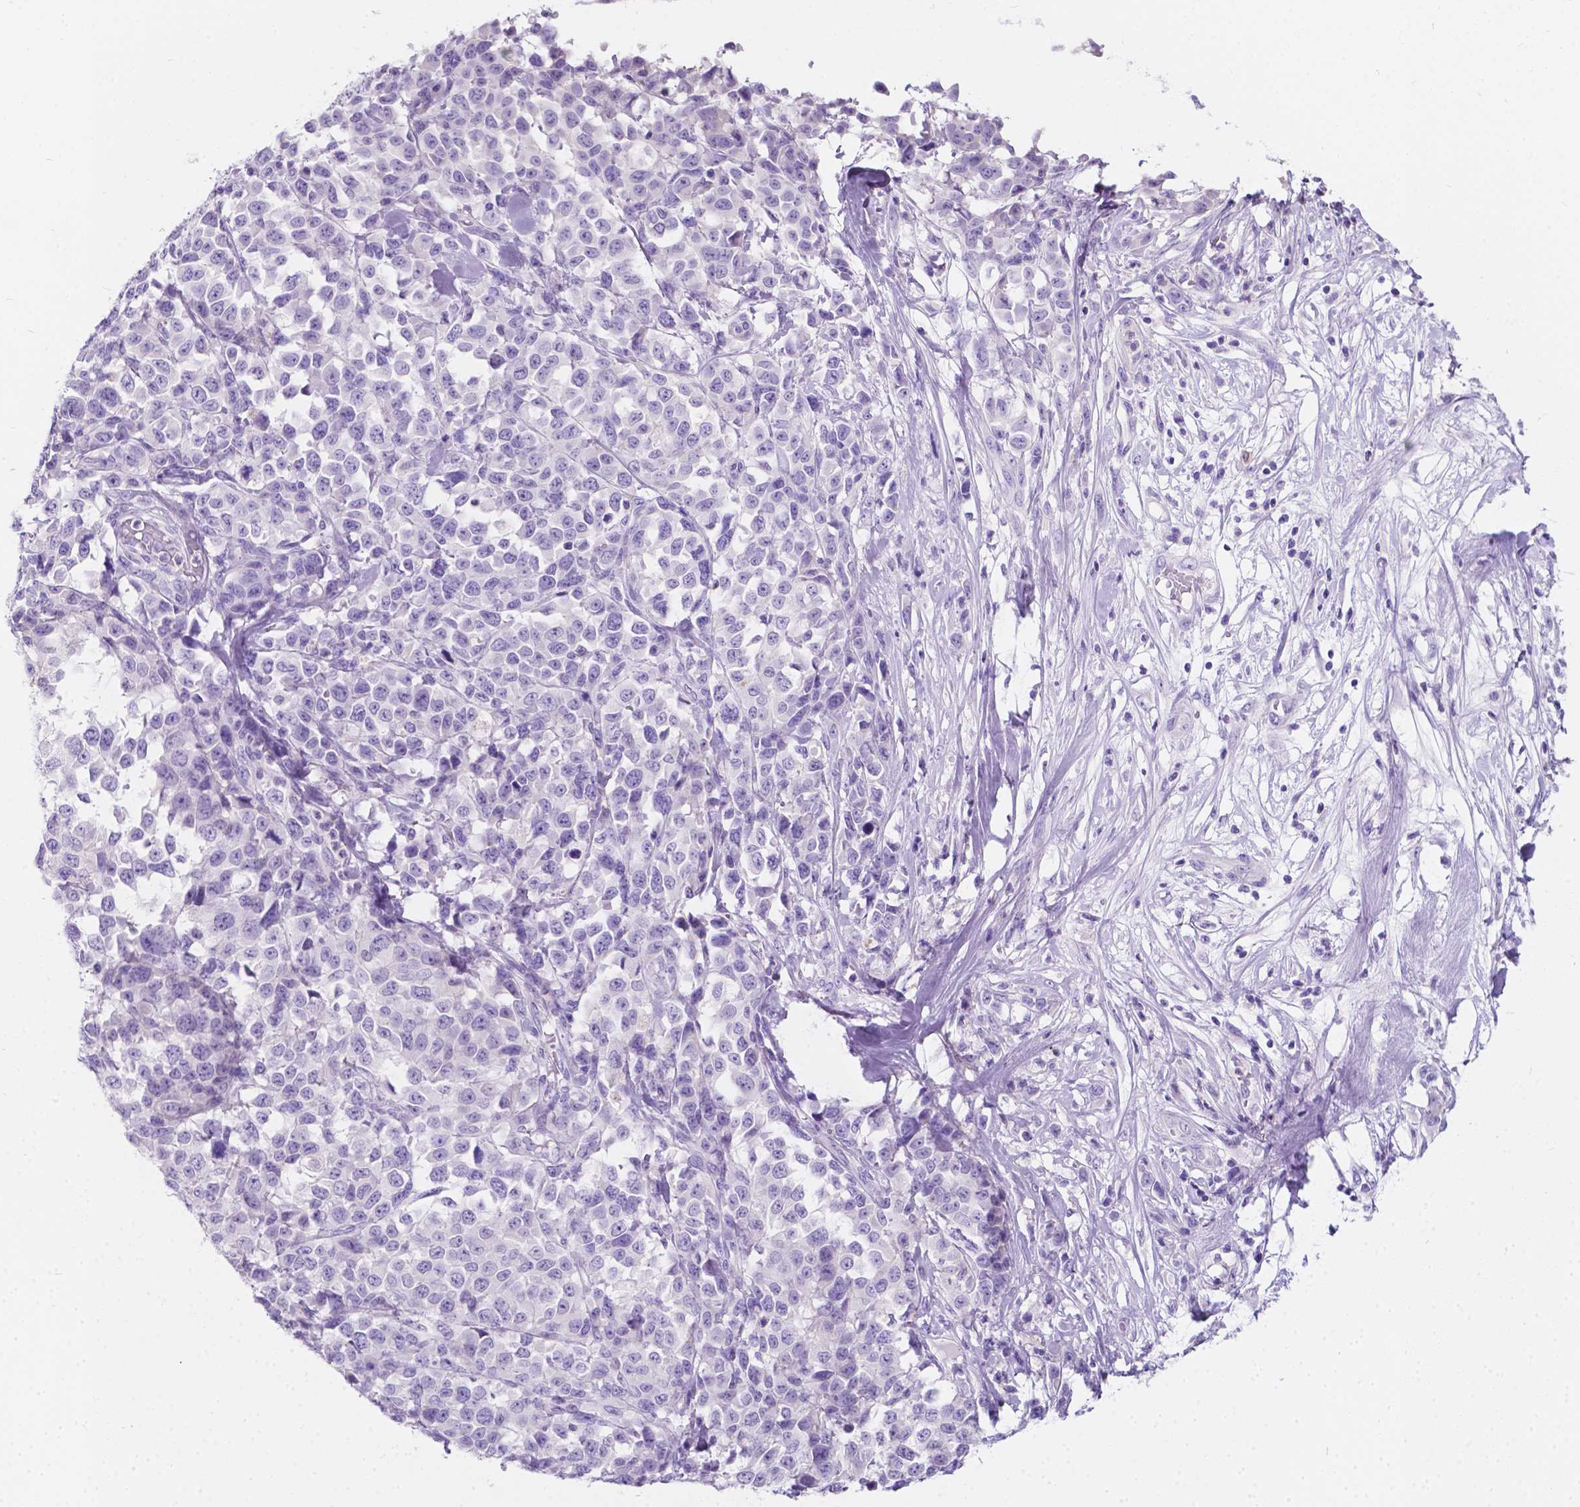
{"staining": {"intensity": "negative", "quantity": "none", "location": "none"}, "tissue": "melanoma", "cell_type": "Tumor cells", "image_type": "cancer", "snomed": [{"axis": "morphology", "description": "Malignant melanoma, Metastatic site"}, {"axis": "topography", "description": "Skin"}], "caption": "Immunohistochemistry image of neoplastic tissue: malignant melanoma (metastatic site) stained with DAB demonstrates no significant protein expression in tumor cells. Brightfield microscopy of IHC stained with DAB (3,3'-diaminobenzidine) (brown) and hematoxylin (blue), captured at high magnification.", "gene": "GNAO1", "patient": {"sex": "male", "age": 84}}